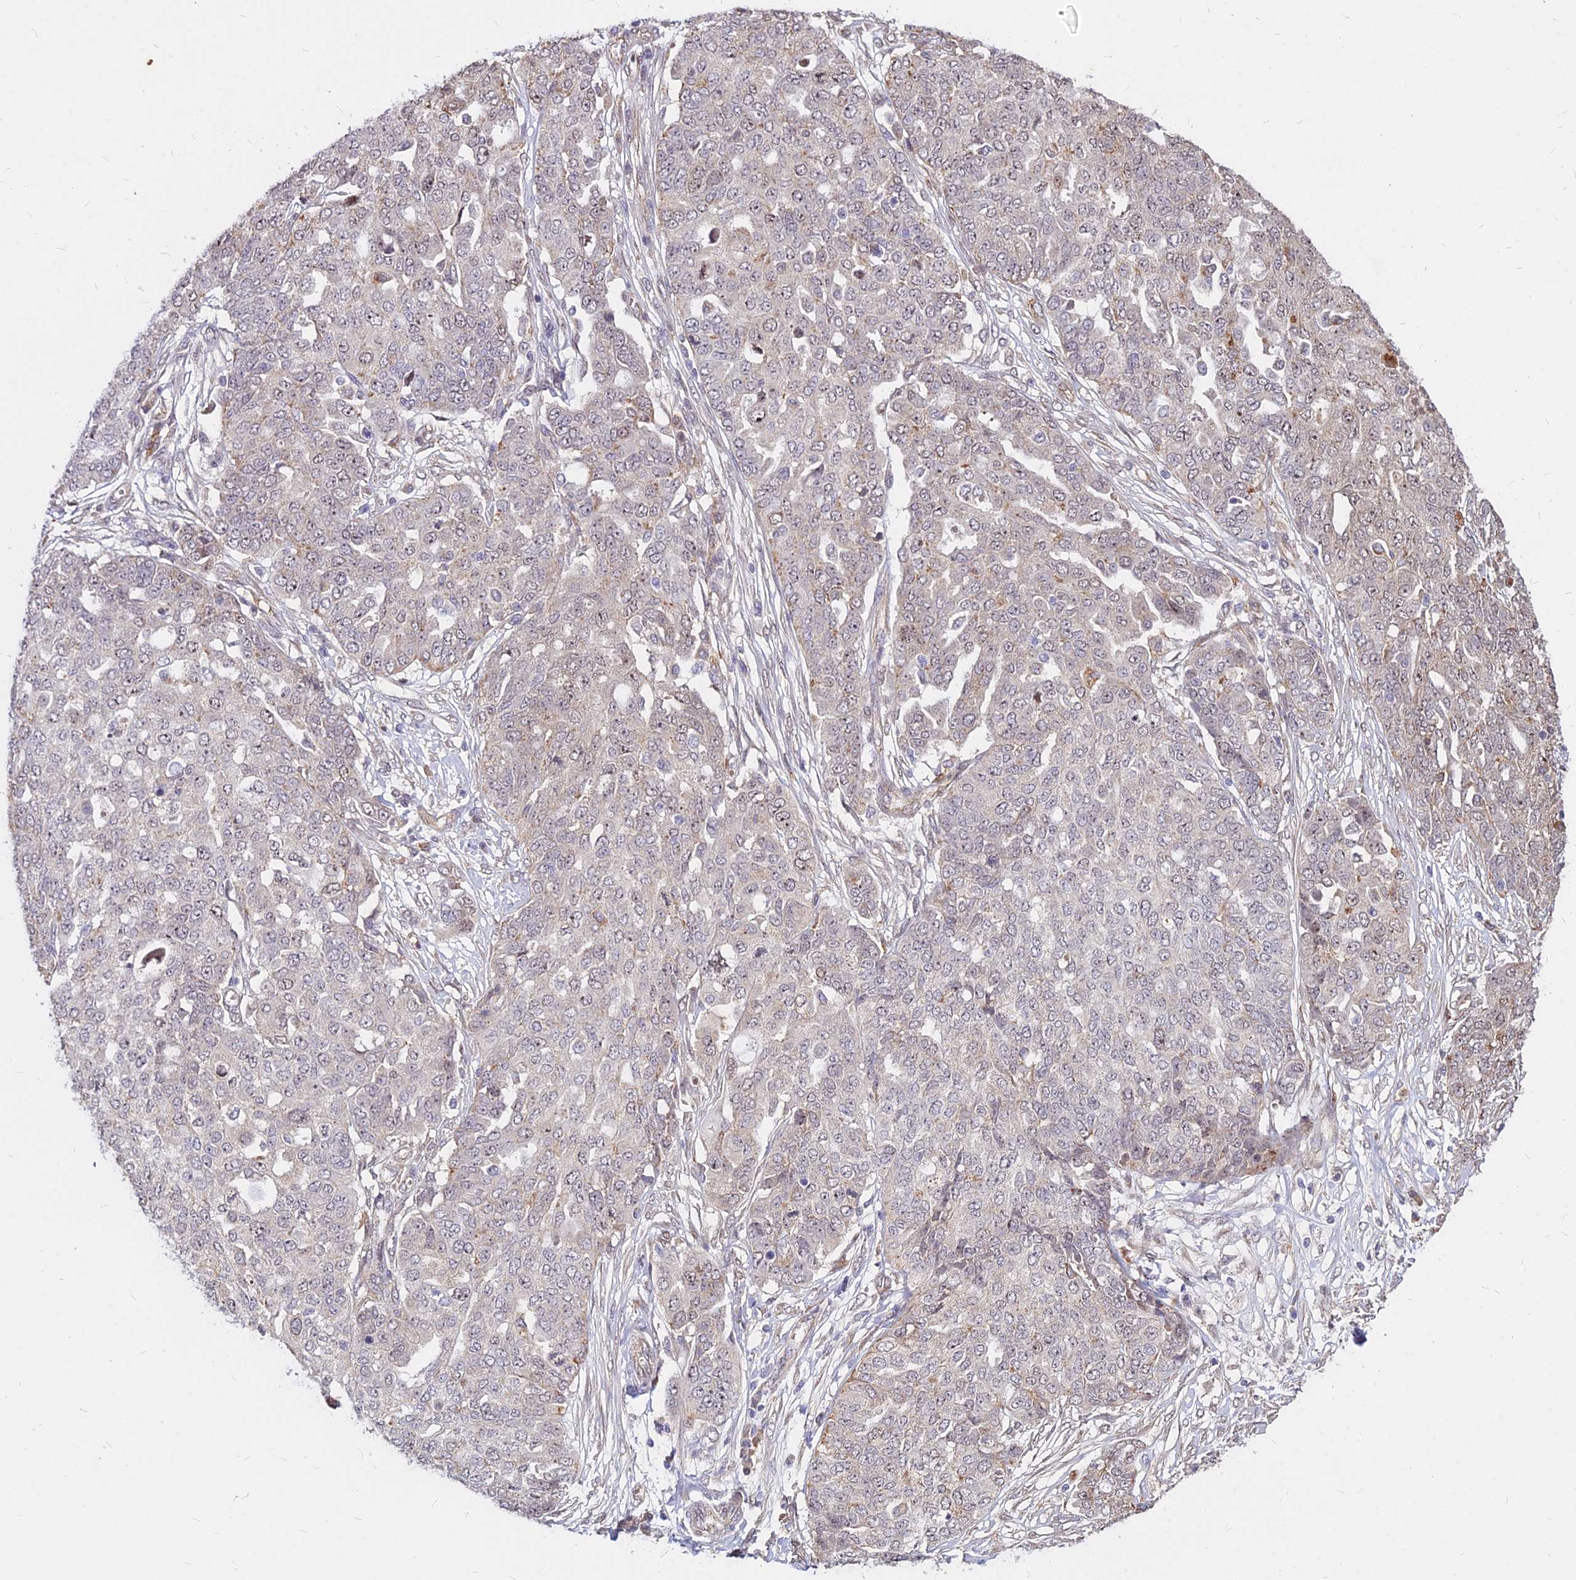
{"staining": {"intensity": "negative", "quantity": "none", "location": "none"}, "tissue": "ovarian cancer", "cell_type": "Tumor cells", "image_type": "cancer", "snomed": [{"axis": "morphology", "description": "Cystadenocarcinoma, serous, NOS"}, {"axis": "topography", "description": "Soft tissue"}, {"axis": "topography", "description": "Ovary"}], "caption": "Protein analysis of ovarian cancer (serous cystadenocarcinoma) reveals no significant staining in tumor cells.", "gene": "C11orf68", "patient": {"sex": "female", "age": 57}}